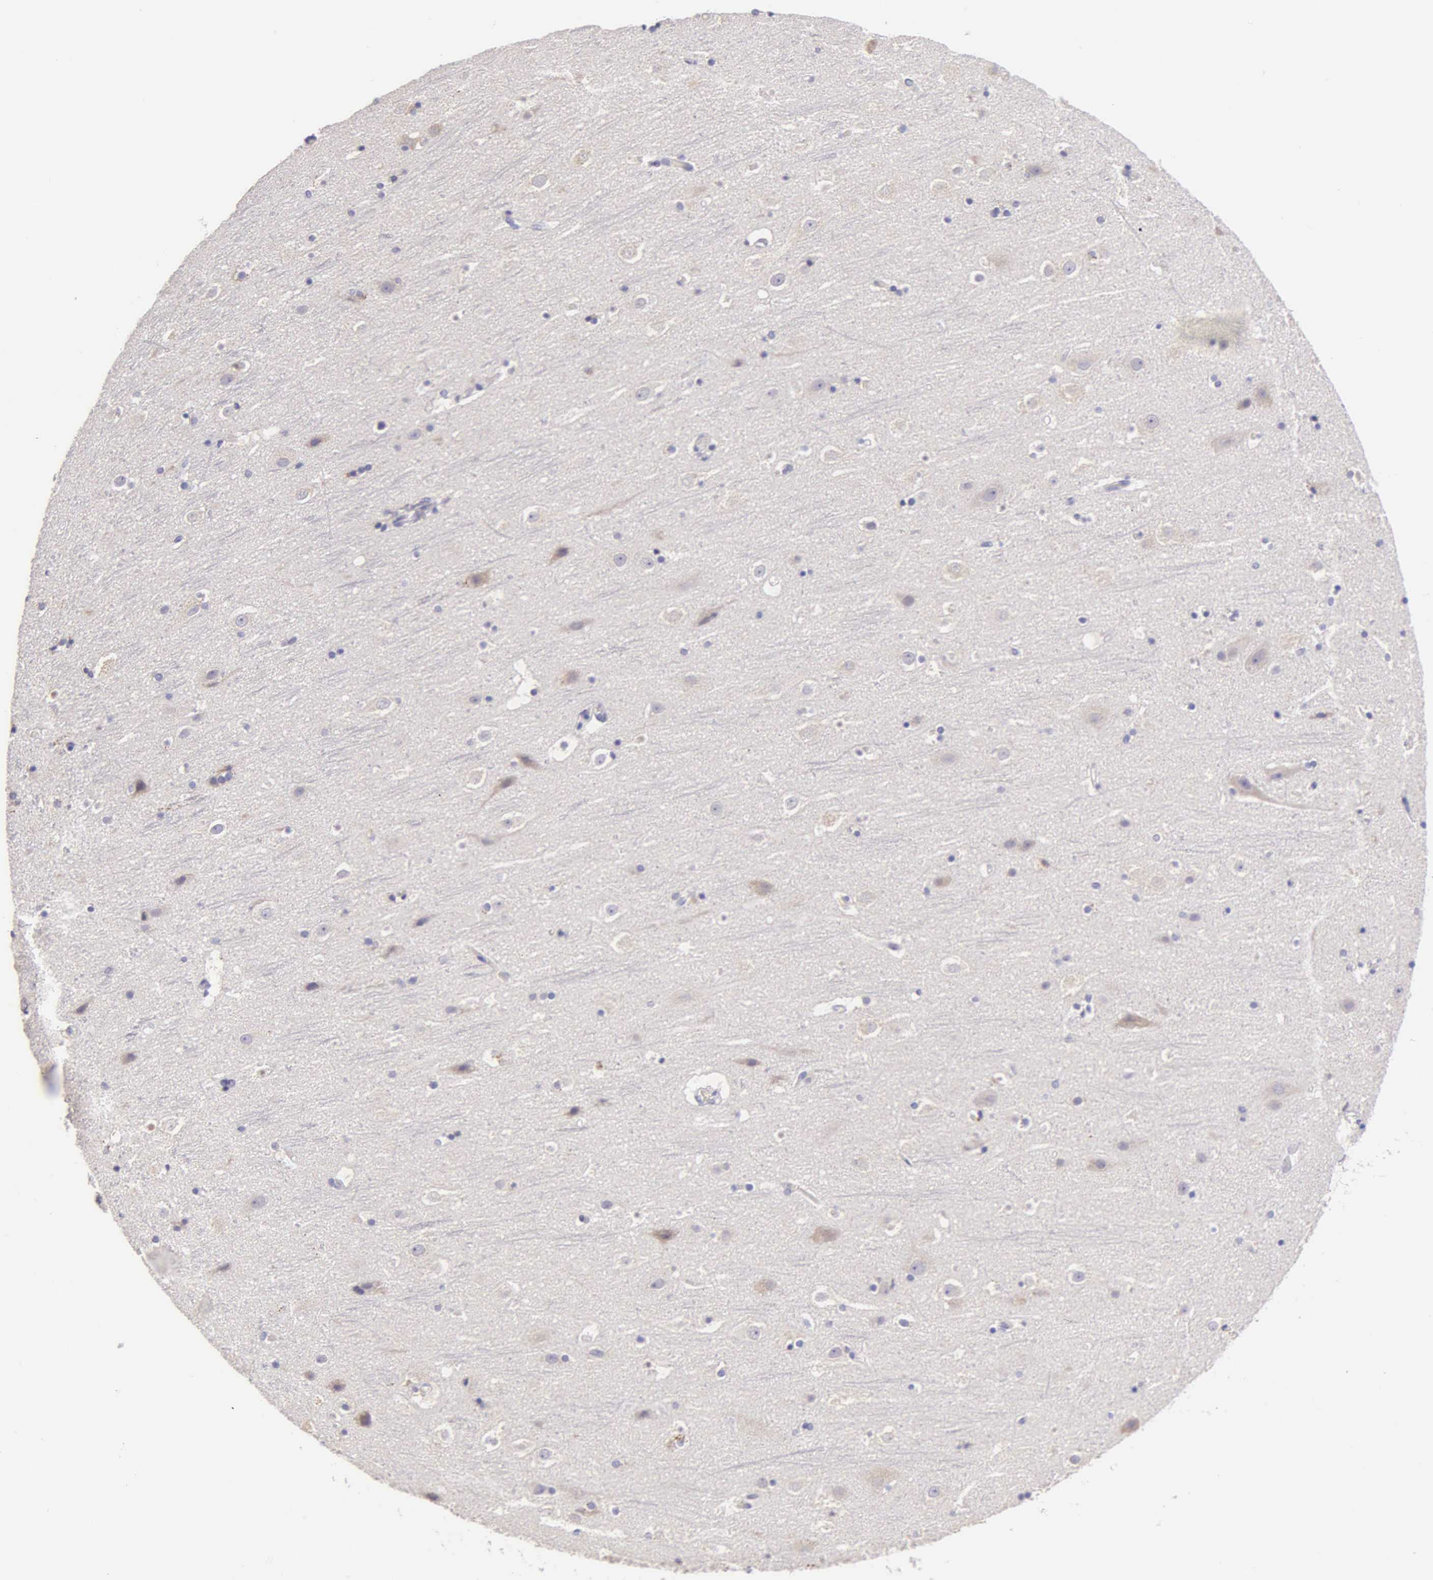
{"staining": {"intensity": "negative", "quantity": "none", "location": "none"}, "tissue": "cerebral cortex", "cell_type": "Endothelial cells", "image_type": "normal", "snomed": [{"axis": "morphology", "description": "Normal tissue, NOS"}, {"axis": "topography", "description": "Cerebral cortex"}], "caption": "Endothelial cells show no significant protein expression in unremarkable cerebral cortex. Nuclei are stained in blue.", "gene": "ESR1", "patient": {"sex": "male", "age": 45}}